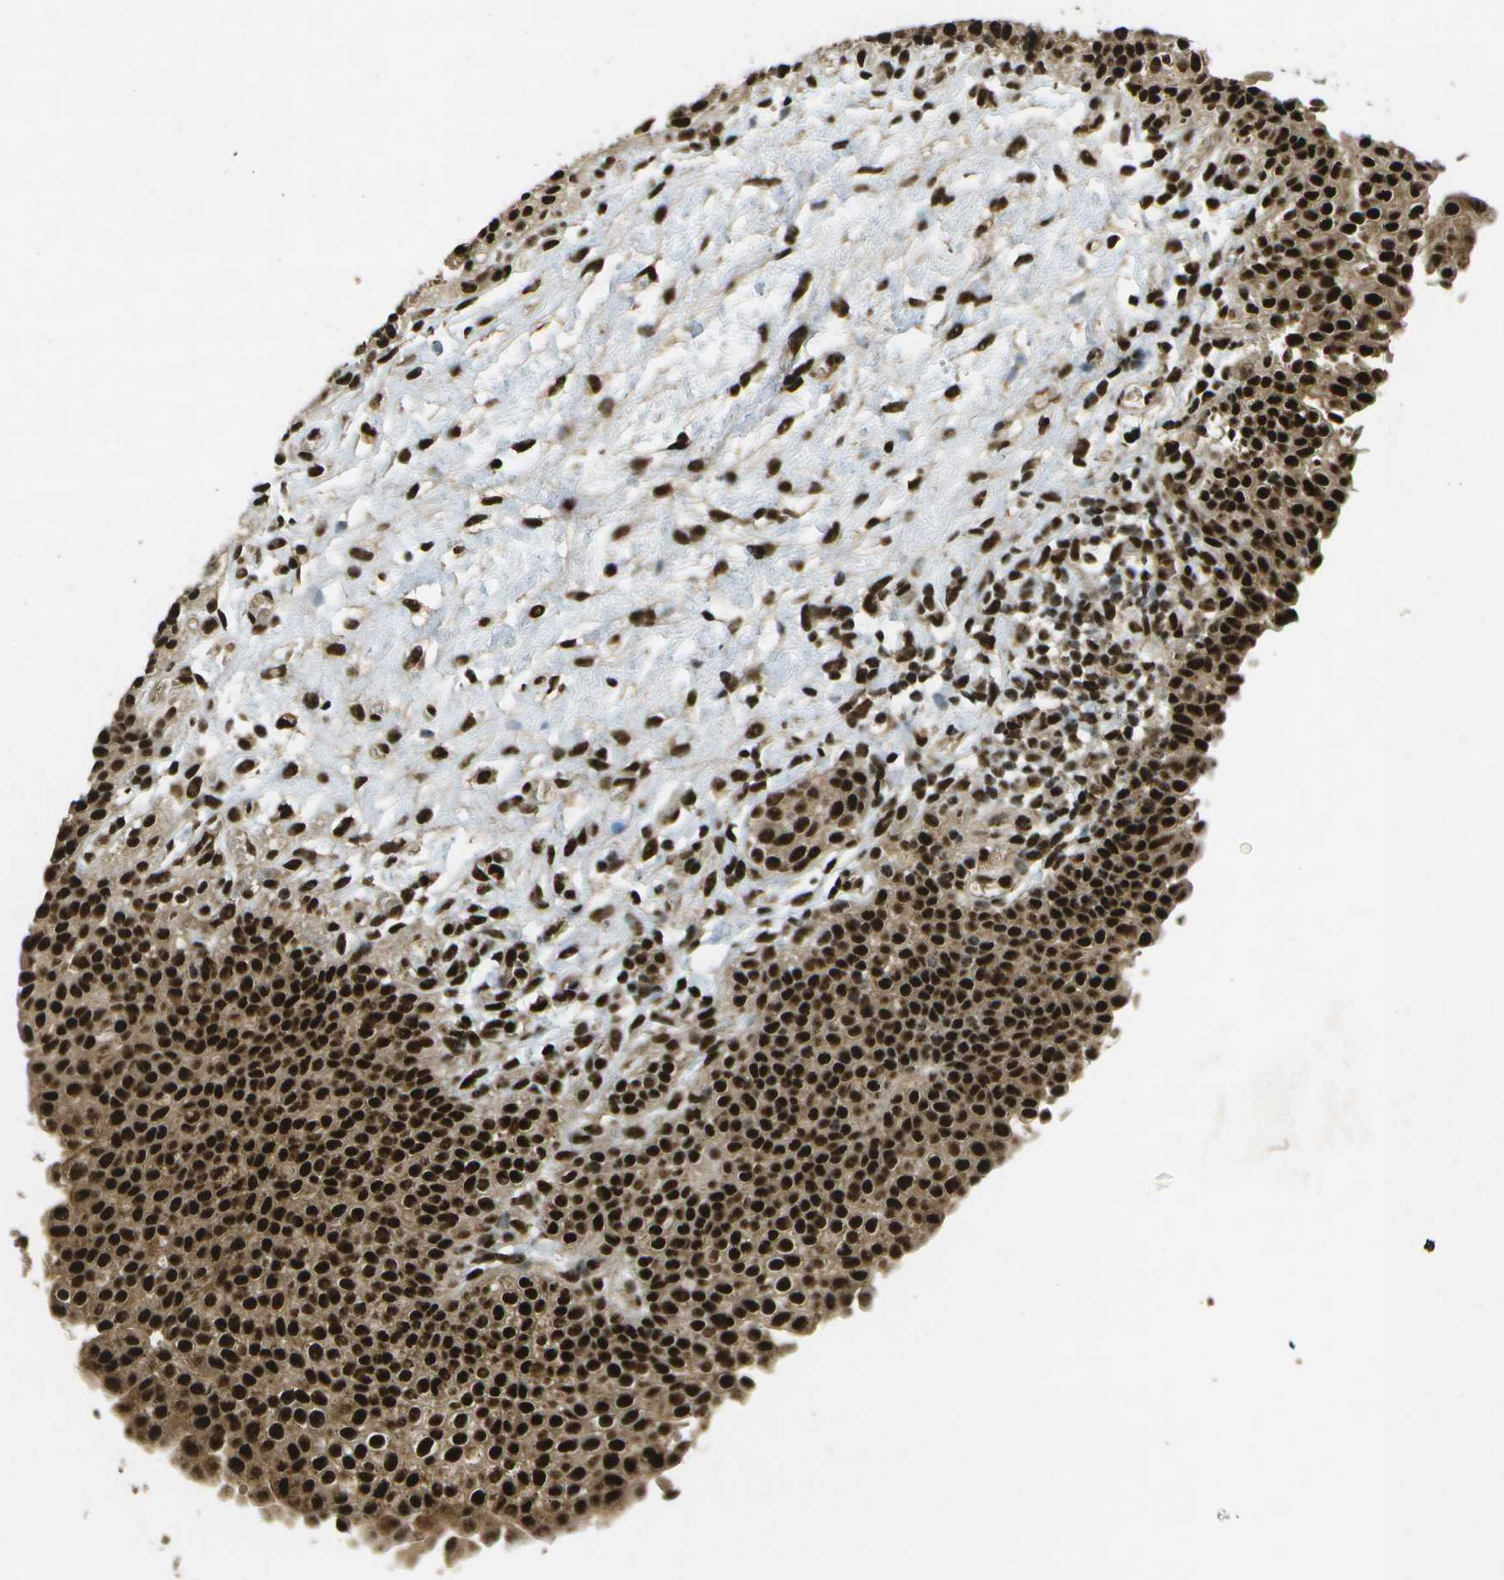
{"staining": {"intensity": "strong", "quantity": ">75%", "location": "cytoplasmic/membranous,nuclear"}, "tissue": "urinary bladder", "cell_type": "Urothelial cells", "image_type": "normal", "snomed": [{"axis": "morphology", "description": "Normal tissue, NOS"}, {"axis": "topography", "description": "Urinary bladder"}], "caption": "Immunohistochemical staining of unremarkable urinary bladder demonstrates >75% levels of strong cytoplasmic/membranous,nuclear protein positivity in approximately >75% of urothelial cells. (DAB IHC with brightfield microscopy, high magnification).", "gene": "GANC", "patient": {"sex": "male", "age": 55}}